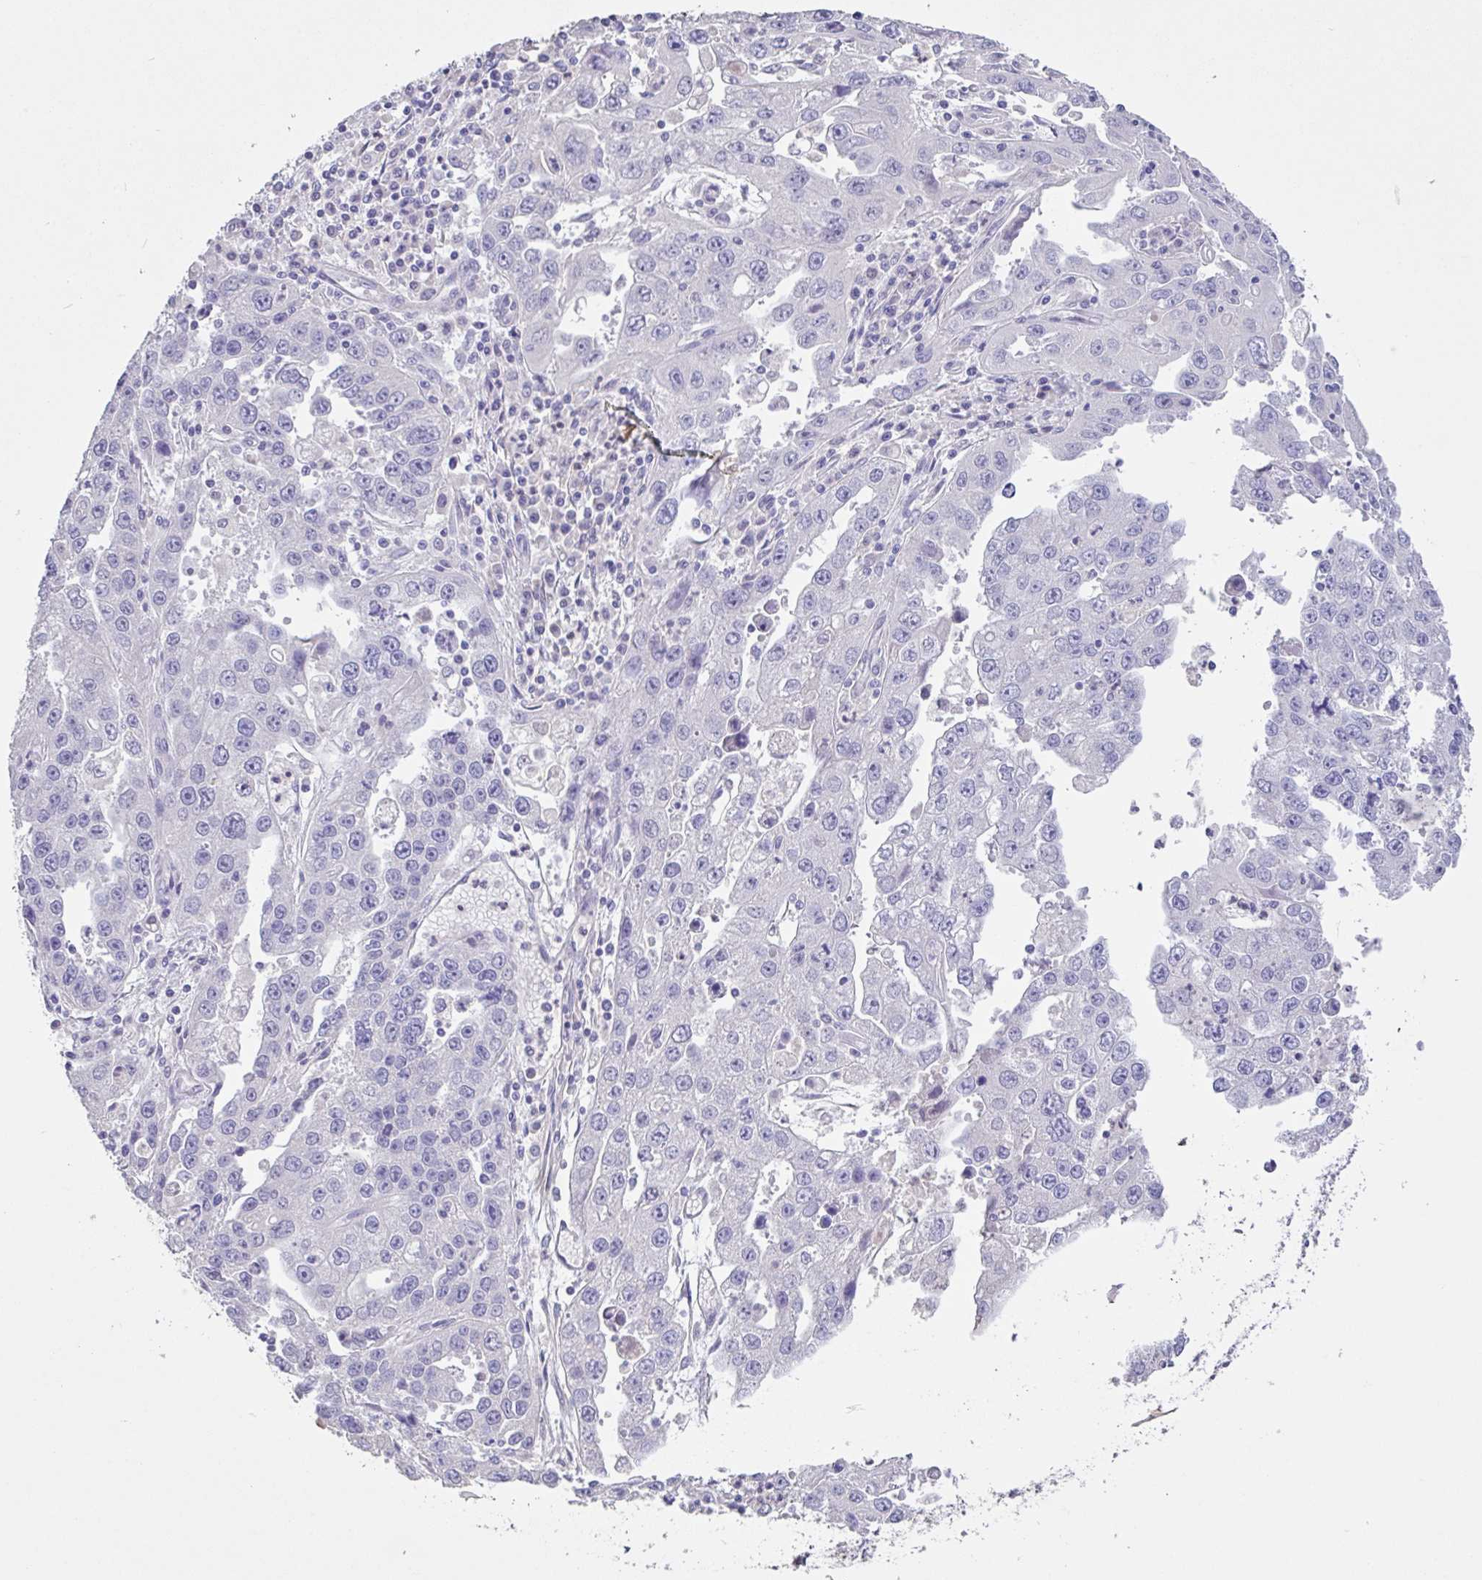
{"staining": {"intensity": "negative", "quantity": "none", "location": "none"}, "tissue": "endometrial cancer", "cell_type": "Tumor cells", "image_type": "cancer", "snomed": [{"axis": "morphology", "description": "Adenocarcinoma, NOS"}, {"axis": "topography", "description": "Uterus"}], "caption": "There is no significant expression in tumor cells of adenocarcinoma (endometrial).", "gene": "PYGM", "patient": {"sex": "female", "age": 62}}